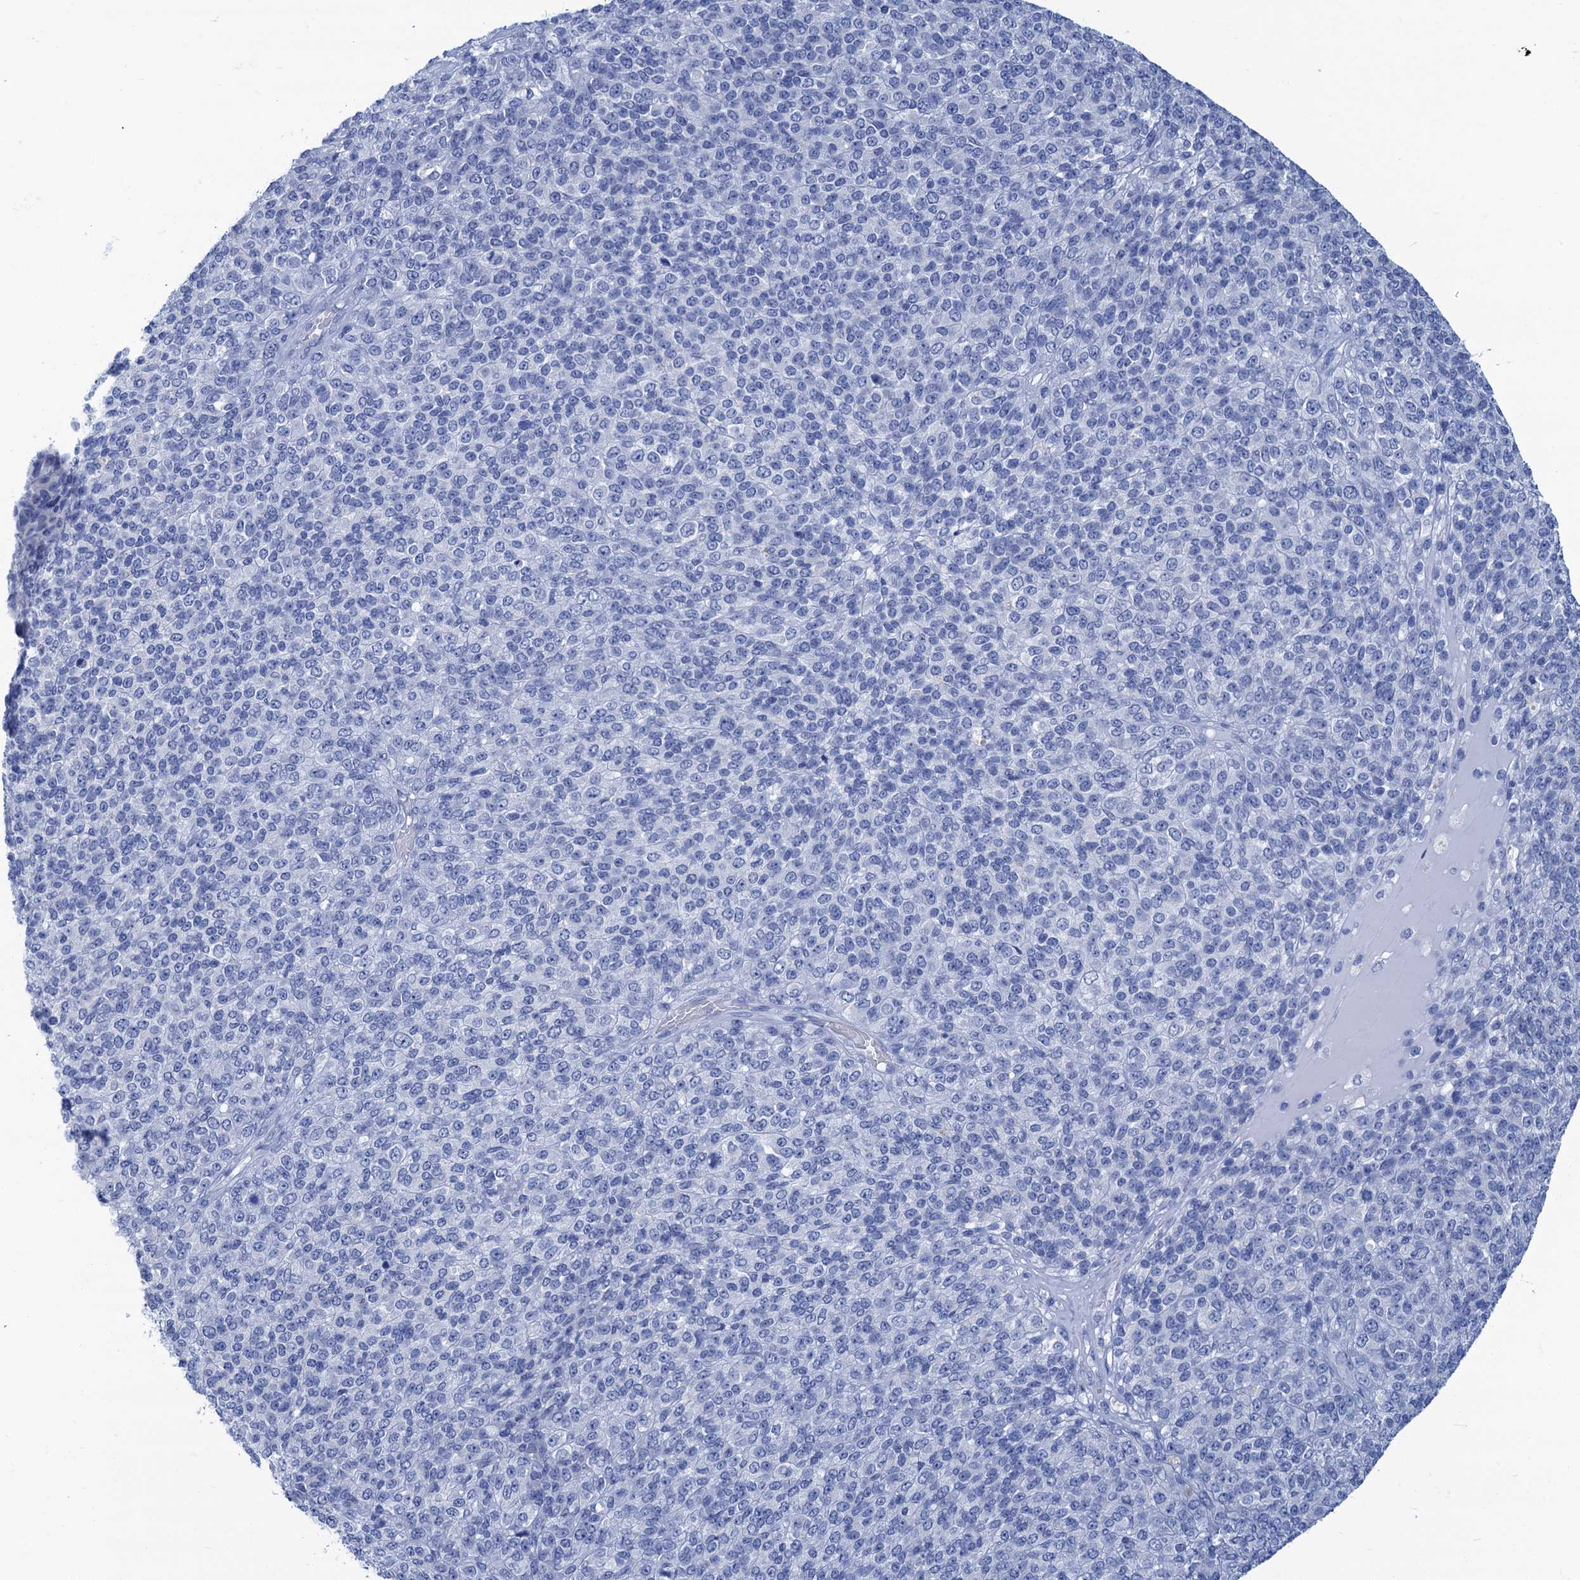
{"staining": {"intensity": "negative", "quantity": "none", "location": "none"}, "tissue": "melanoma", "cell_type": "Tumor cells", "image_type": "cancer", "snomed": [{"axis": "morphology", "description": "Malignant melanoma, Metastatic site"}, {"axis": "topography", "description": "Brain"}], "caption": "High magnification brightfield microscopy of melanoma stained with DAB (3,3'-diaminobenzidine) (brown) and counterstained with hematoxylin (blue): tumor cells show no significant staining.", "gene": "CABYR", "patient": {"sex": "female", "age": 56}}